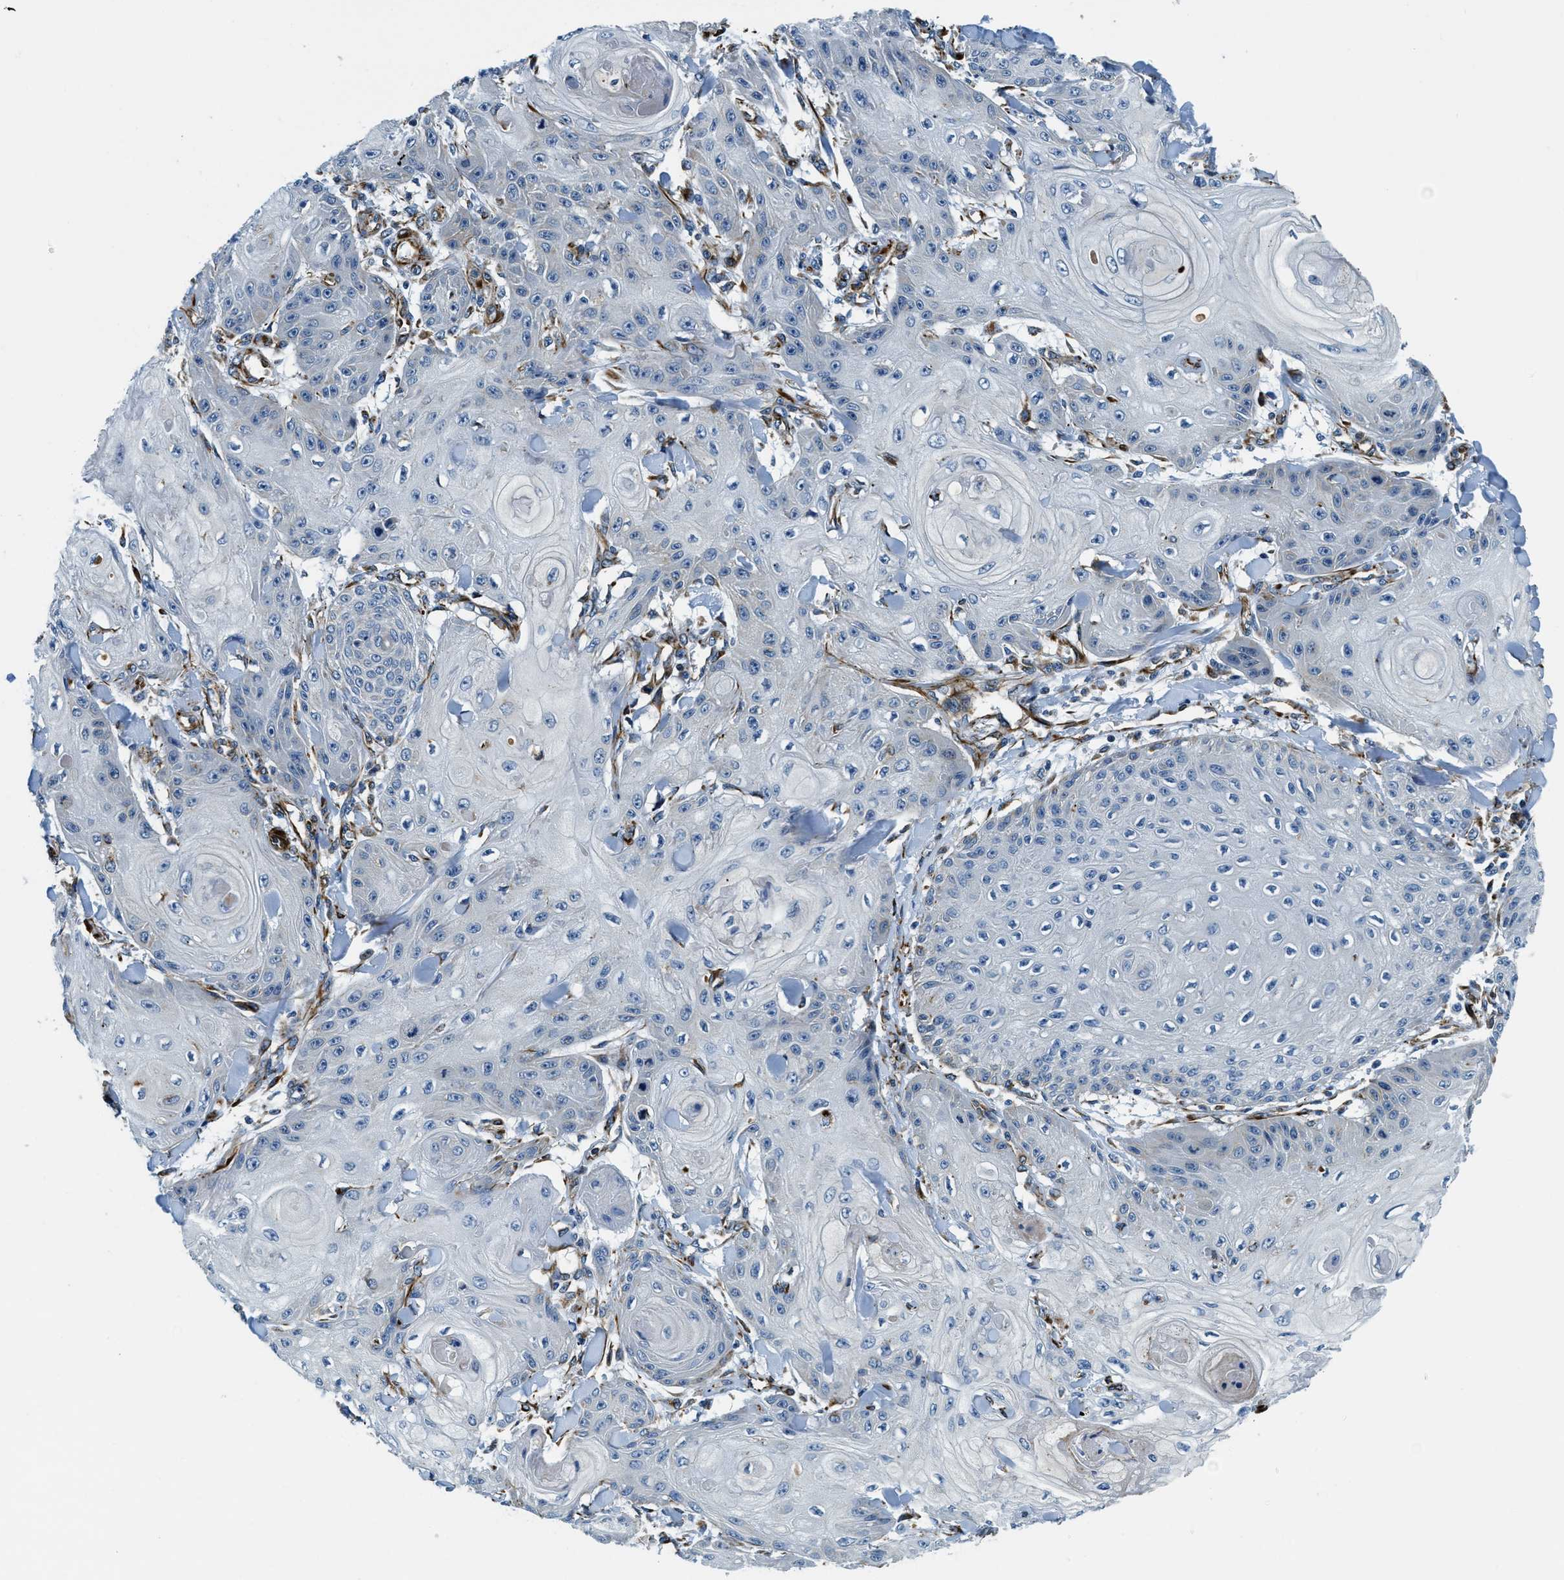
{"staining": {"intensity": "negative", "quantity": "none", "location": "none"}, "tissue": "skin cancer", "cell_type": "Tumor cells", "image_type": "cancer", "snomed": [{"axis": "morphology", "description": "Squamous cell carcinoma, NOS"}, {"axis": "topography", "description": "Skin"}], "caption": "Immunohistochemistry (IHC) of human skin squamous cell carcinoma exhibits no expression in tumor cells.", "gene": "GNS", "patient": {"sex": "male", "age": 74}}